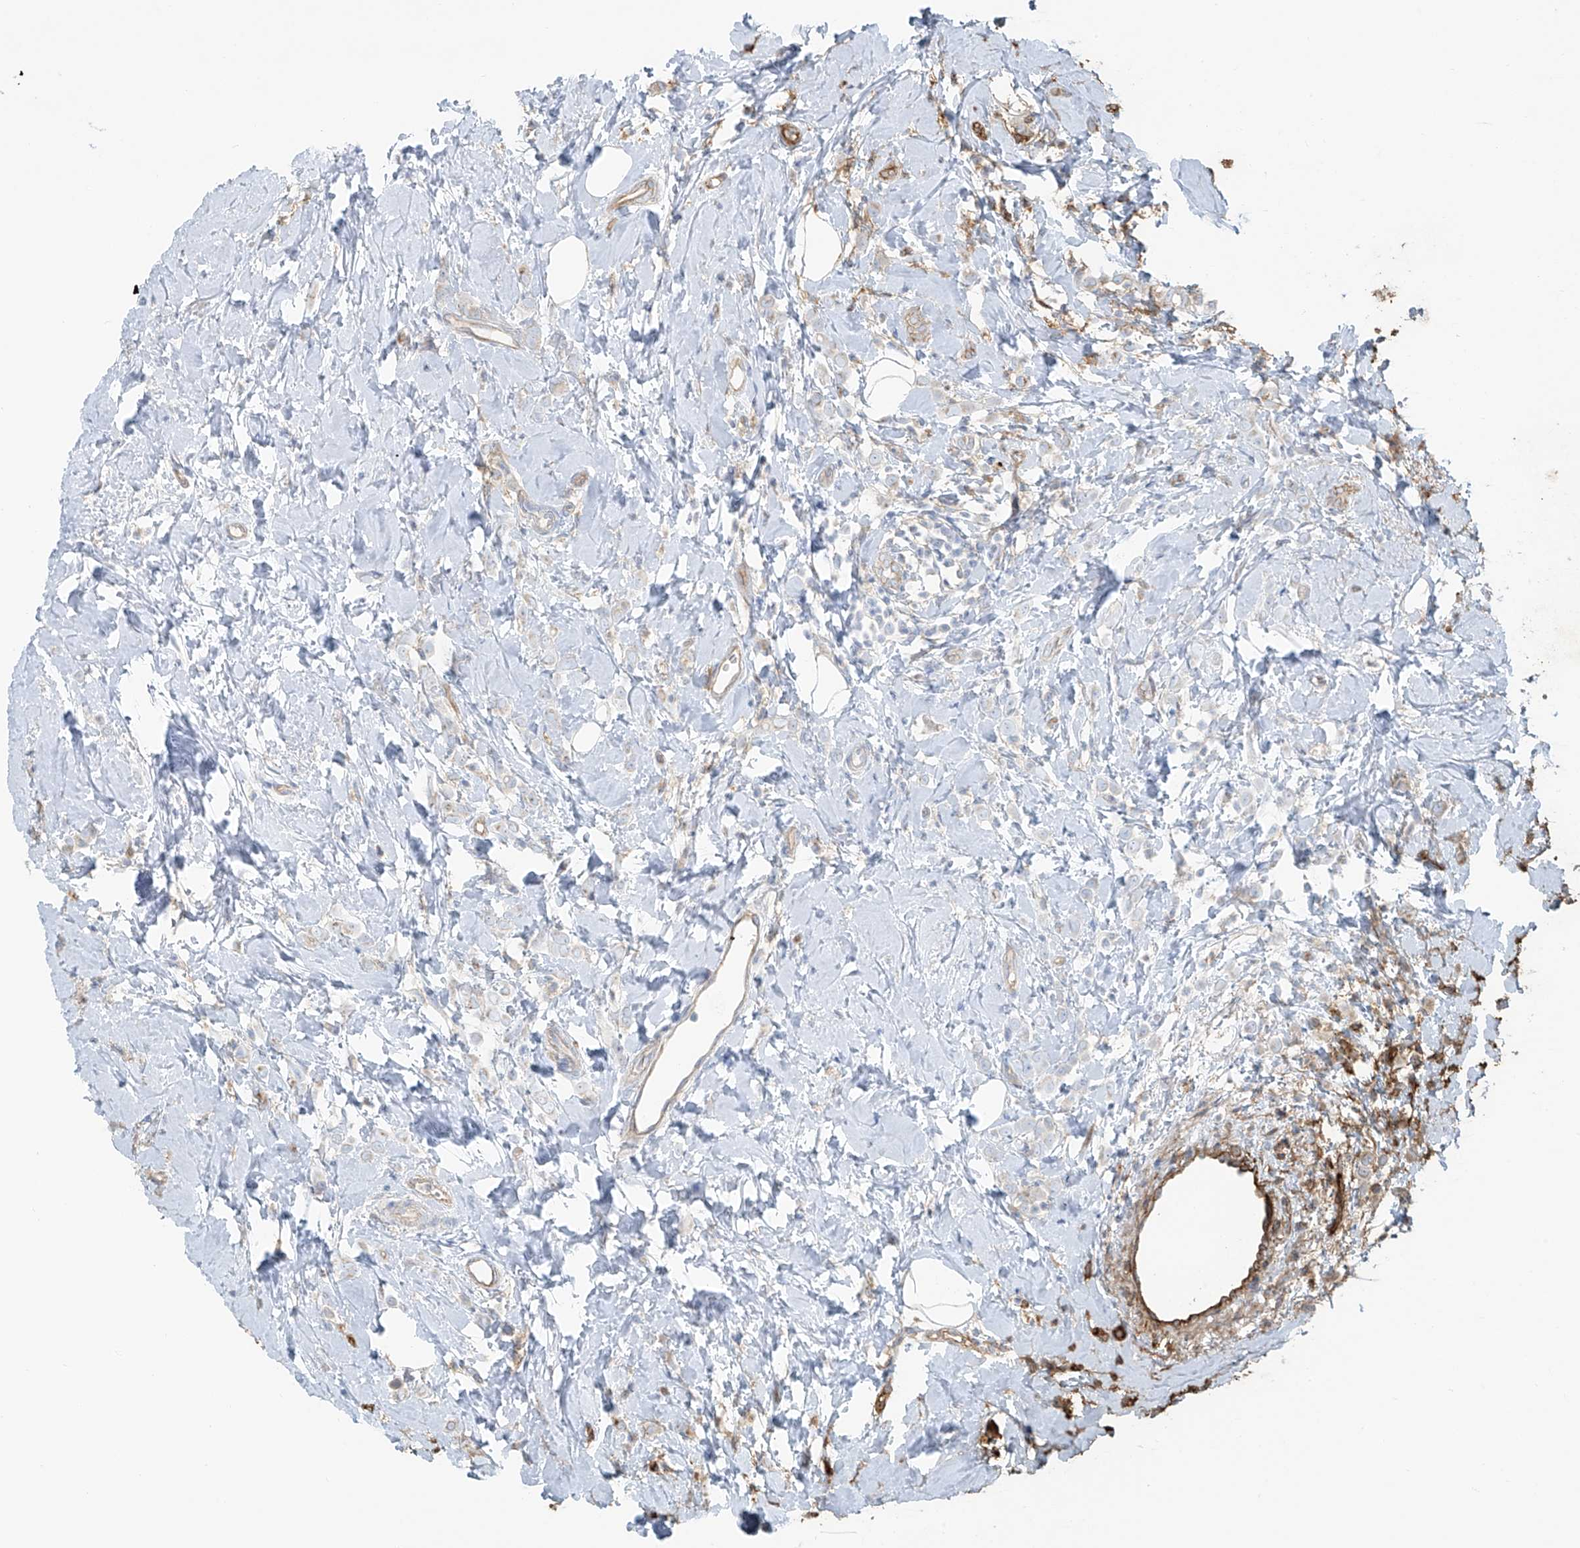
{"staining": {"intensity": "negative", "quantity": "none", "location": "none"}, "tissue": "breast cancer", "cell_type": "Tumor cells", "image_type": "cancer", "snomed": [{"axis": "morphology", "description": "Lobular carcinoma"}, {"axis": "topography", "description": "Breast"}], "caption": "The photomicrograph reveals no significant staining in tumor cells of breast cancer.", "gene": "VAMP5", "patient": {"sex": "female", "age": 47}}